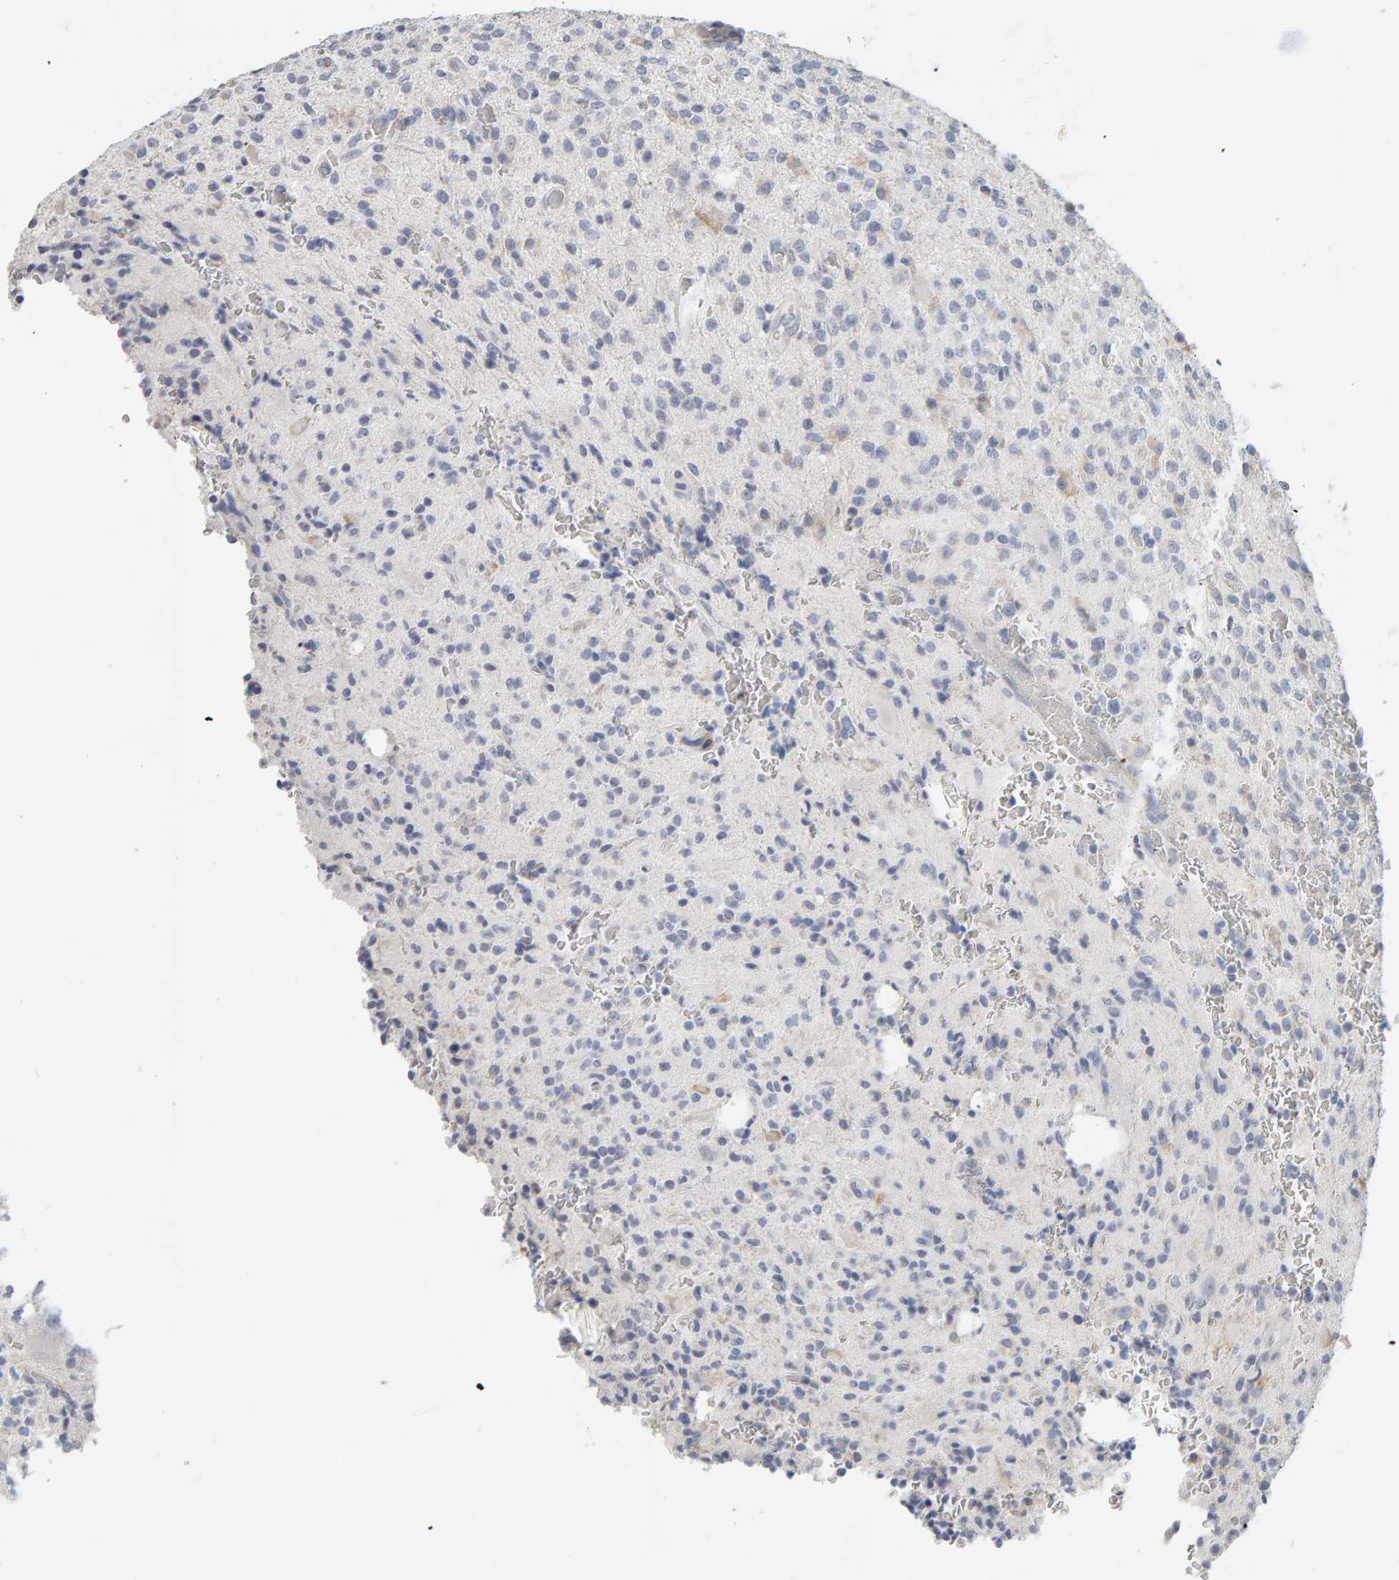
{"staining": {"intensity": "negative", "quantity": "none", "location": "none"}, "tissue": "glioma", "cell_type": "Tumor cells", "image_type": "cancer", "snomed": [{"axis": "morphology", "description": "Glioma, malignant, High grade"}, {"axis": "topography", "description": "Brain"}], "caption": "Immunohistochemical staining of human malignant glioma (high-grade) exhibits no significant expression in tumor cells.", "gene": "ADHFE1", "patient": {"sex": "male", "age": 34}}